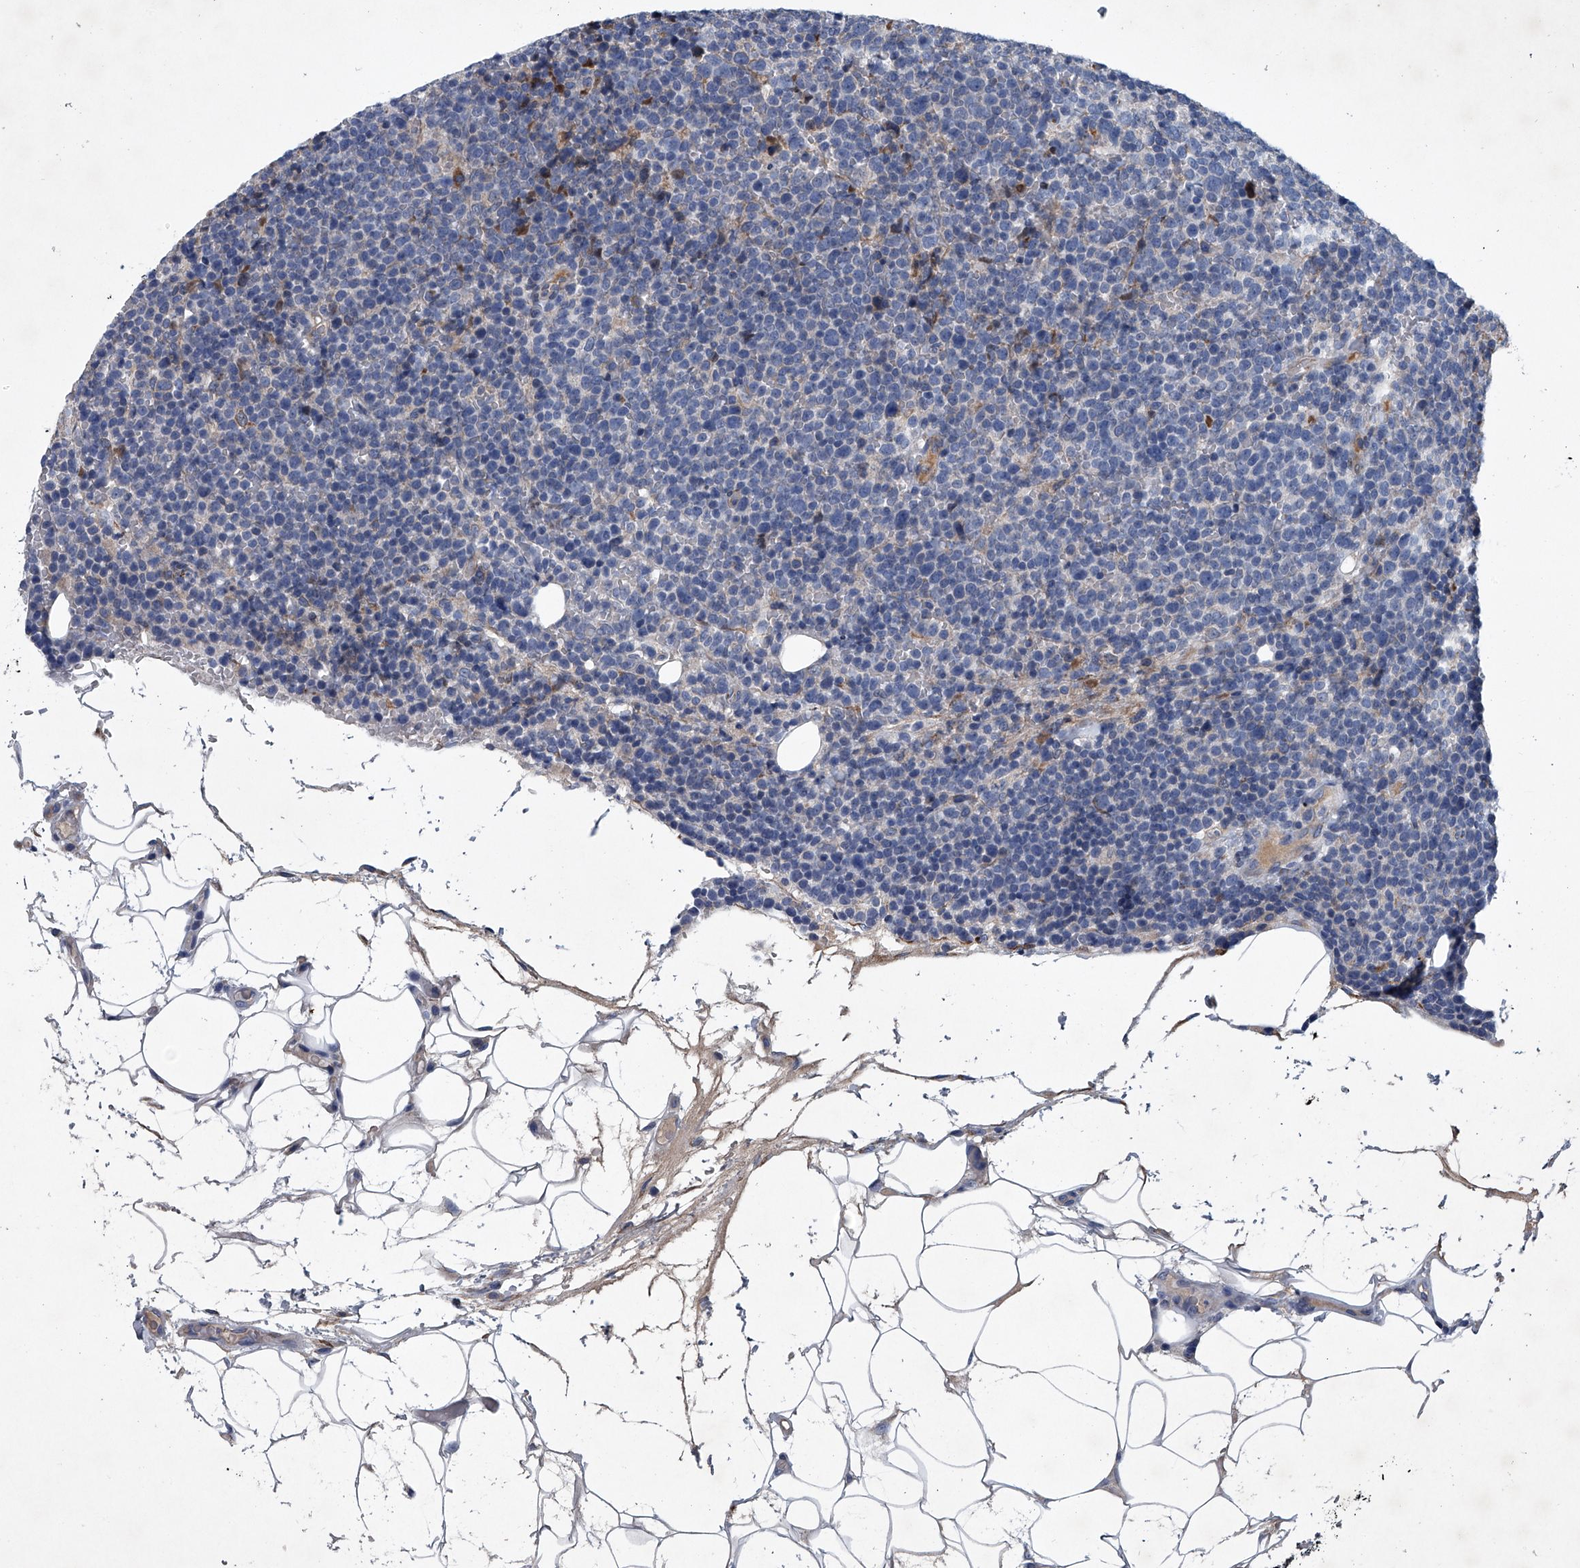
{"staining": {"intensity": "negative", "quantity": "none", "location": "none"}, "tissue": "lymphoma", "cell_type": "Tumor cells", "image_type": "cancer", "snomed": [{"axis": "morphology", "description": "Malignant lymphoma, non-Hodgkin's type, High grade"}, {"axis": "topography", "description": "Lymph node"}], "caption": "IHC photomicrograph of neoplastic tissue: human high-grade malignant lymphoma, non-Hodgkin's type stained with DAB (3,3'-diaminobenzidine) displays no significant protein staining in tumor cells.", "gene": "ABCG1", "patient": {"sex": "male", "age": 61}}